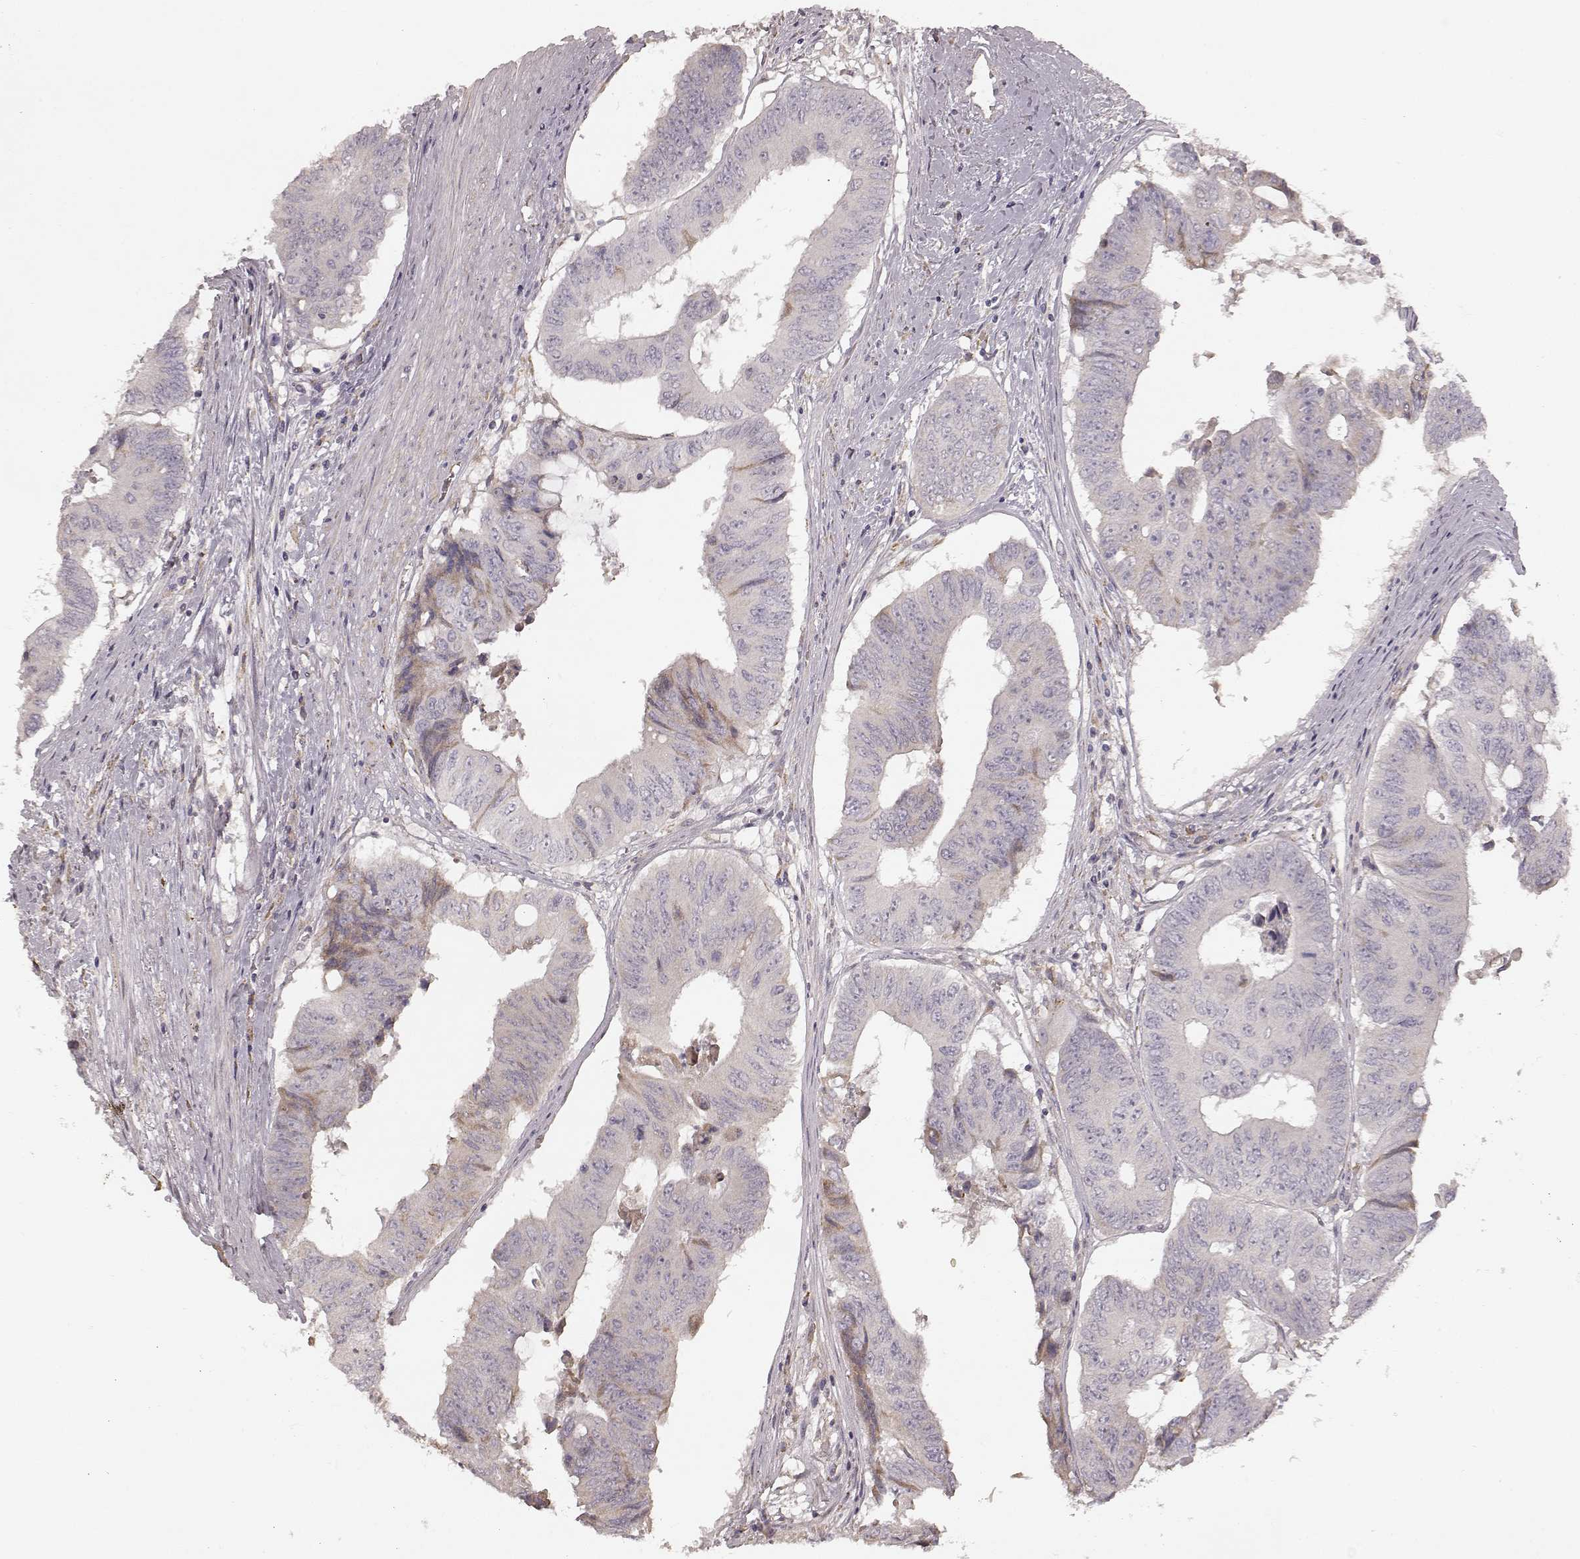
{"staining": {"intensity": "negative", "quantity": "none", "location": "none"}, "tissue": "colorectal cancer", "cell_type": "Tumor cells", "image_type": "cancer", "snomed": [{"axis": "morphology", "description": "Adenocarcinoma, NOS"}, {"axis": "topography", "description": "Rectum"}], "caption": "High power microscopy image of an immunohistochemistry photomicrograph of adenocarcinoma (colorectal), revealing no significant positivity in tumor cells.", "gene": "KCNJ9", "patient": {"sex": "male", "age": 59}}